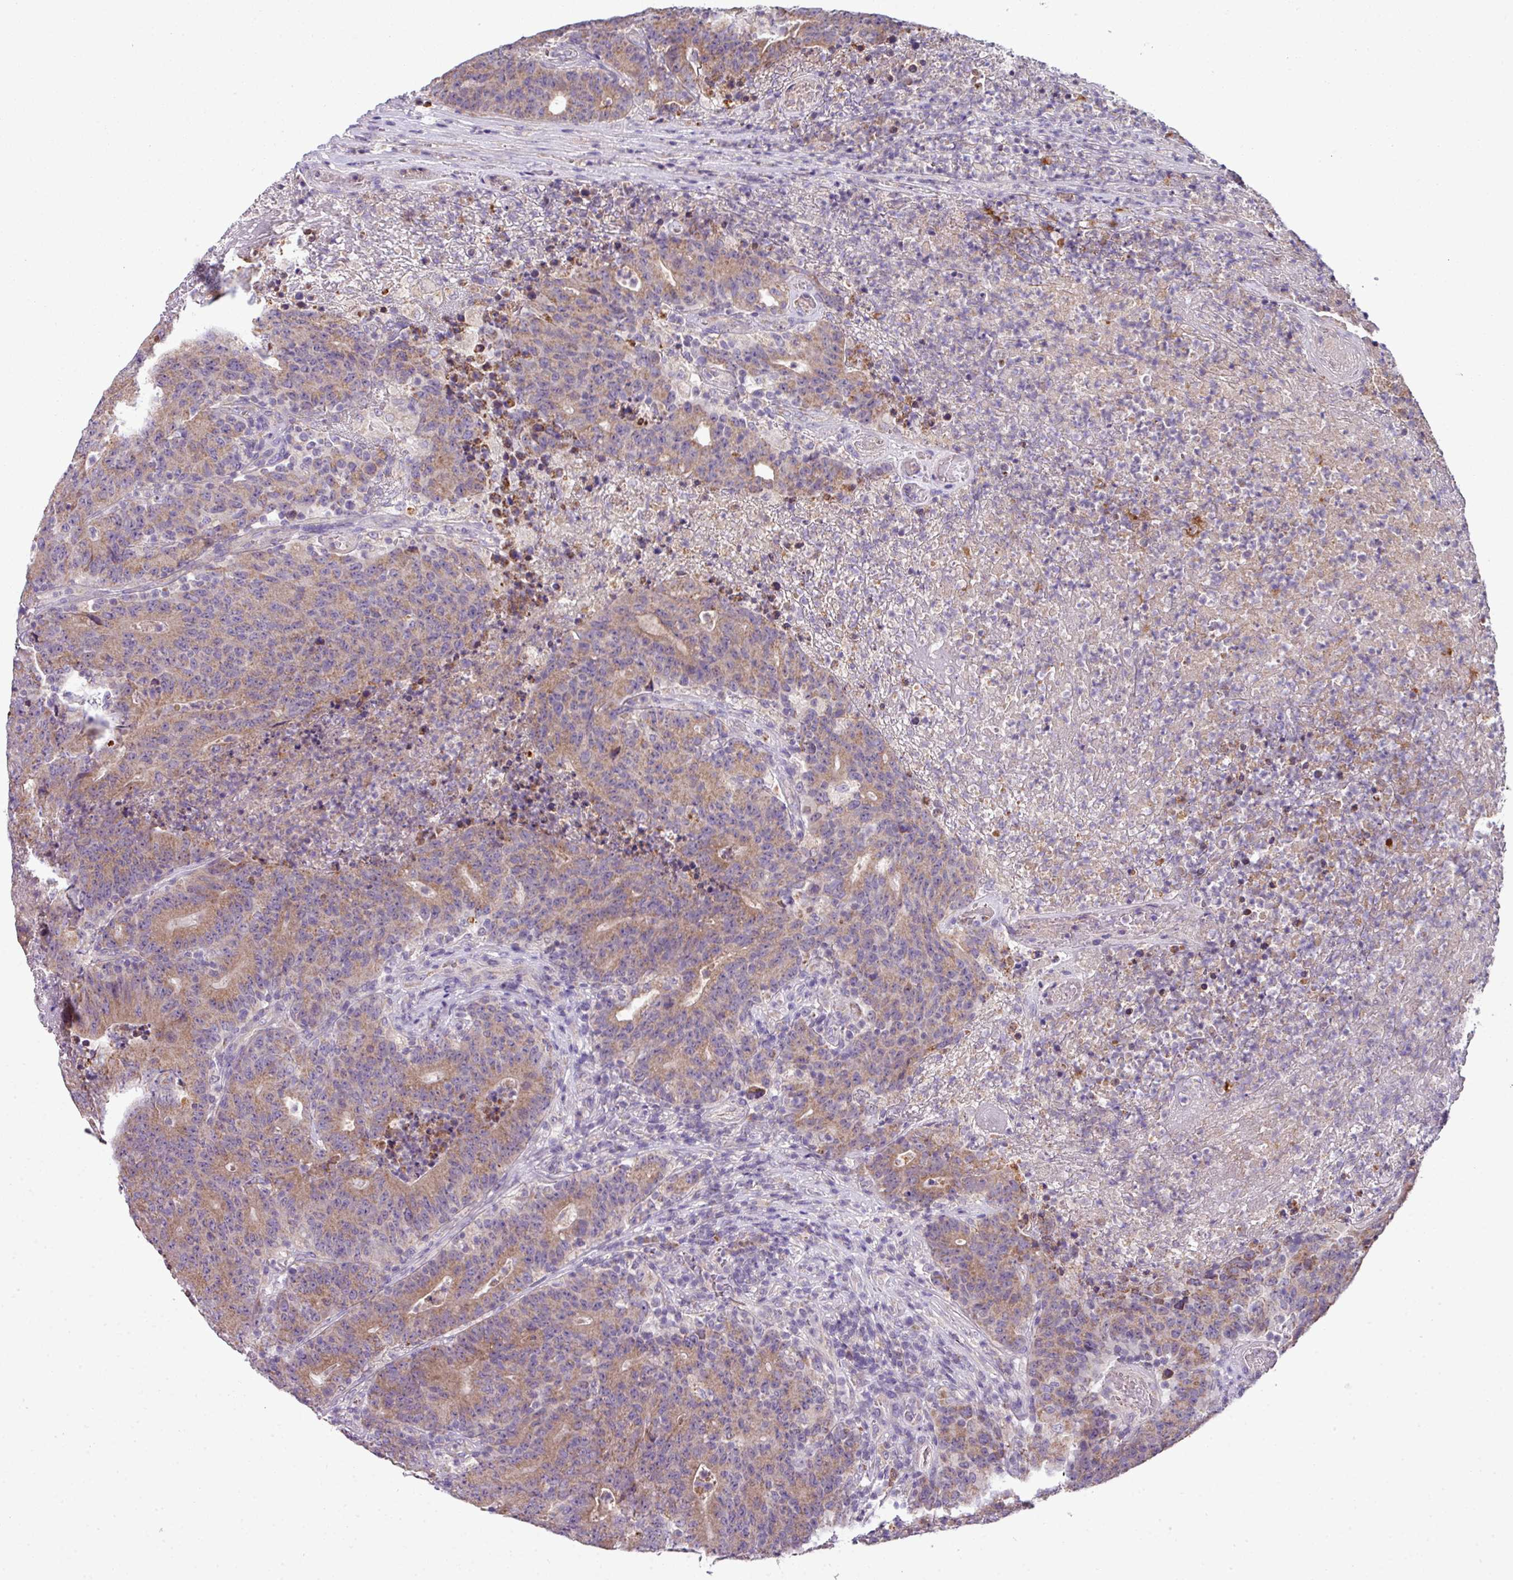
{"staining": {"intensity": "weak", "quantity": ">75%", "location": "cytoplasmic/membranous"}, "tissue": "colorectal cancer", "cell_type": "Tumor cells", "image_type": "cancer", "snomed": [{"axis": "morphology", "description": "Adenocarcinoma, NOS"}, {"axis": "topography", "description": "Colon"}], "caption": "Adenocarcinoma (colorectal) tissue shows weak cytoplasmic/membranous positivity in about >75% of tumor cells, visualized by immunohistochemistry. (brown staining indicates protein expression, while blue staining denotes nuclei).", "gene": "LRRC9", "patient": {"sex": "female", "age": 75}}